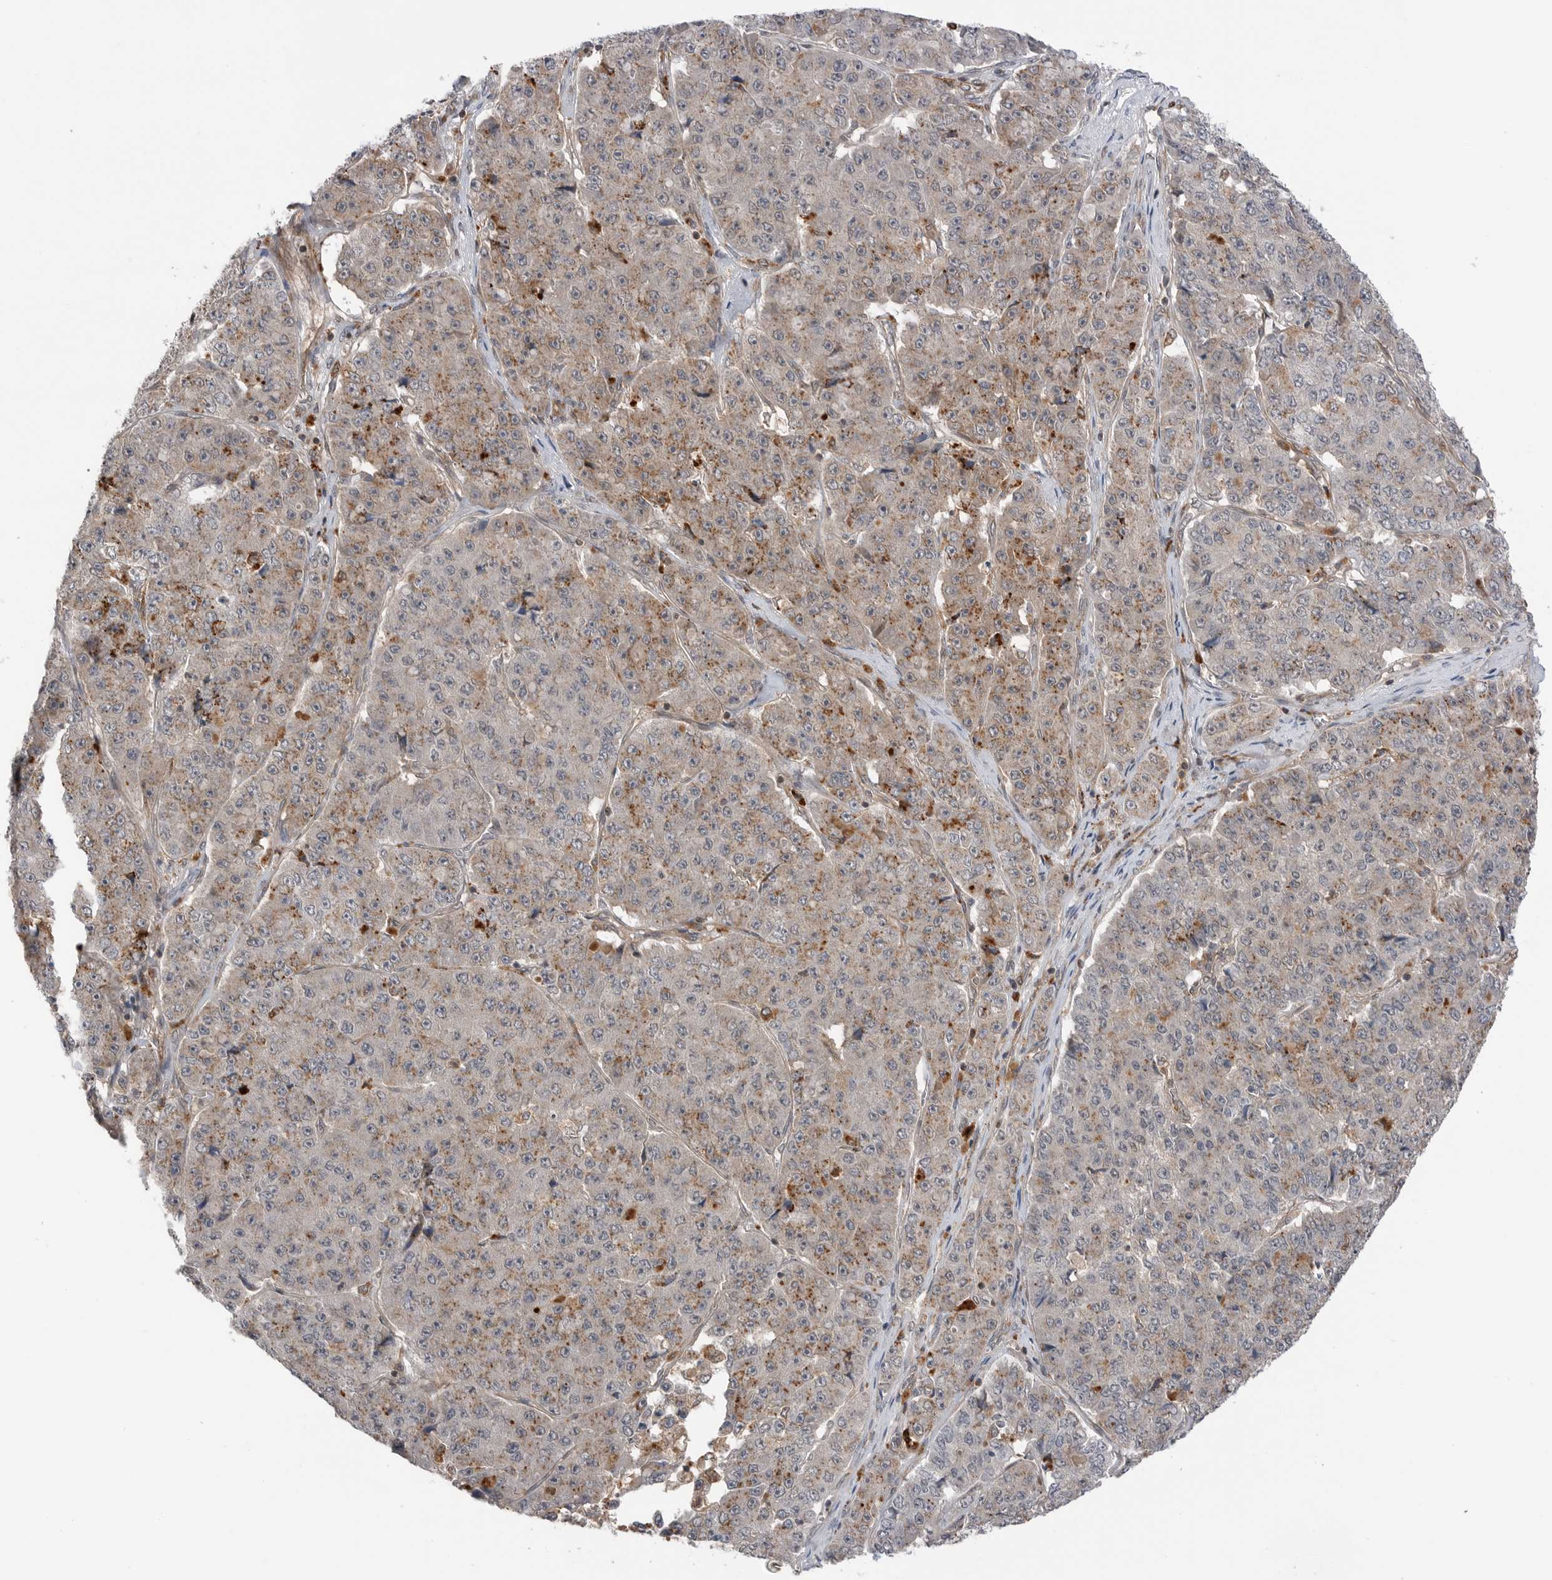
{"staining": {"intensity": "moderate", "quantity": "25%-75%", "location": "cytoplasmic/membranous"}, "tissue": "pancreatic cancer", "cell_type": "Tumor cells", "image_type": "cancer", "snomed": [{"axis": "morphology", "description": "Adenocarcinoma, NOS"}, {"axis": "topography", "description": "Pancreas"}], "caption": "Human adenocarcinoma (pancreatic) stained for a protein (brown) shows moderate cytoplasmic/membranous positive expression in approximately 25%-75% of tumor cells.", "gene": "PEAK1", "patient": {"sex": "male", "age": 50}}